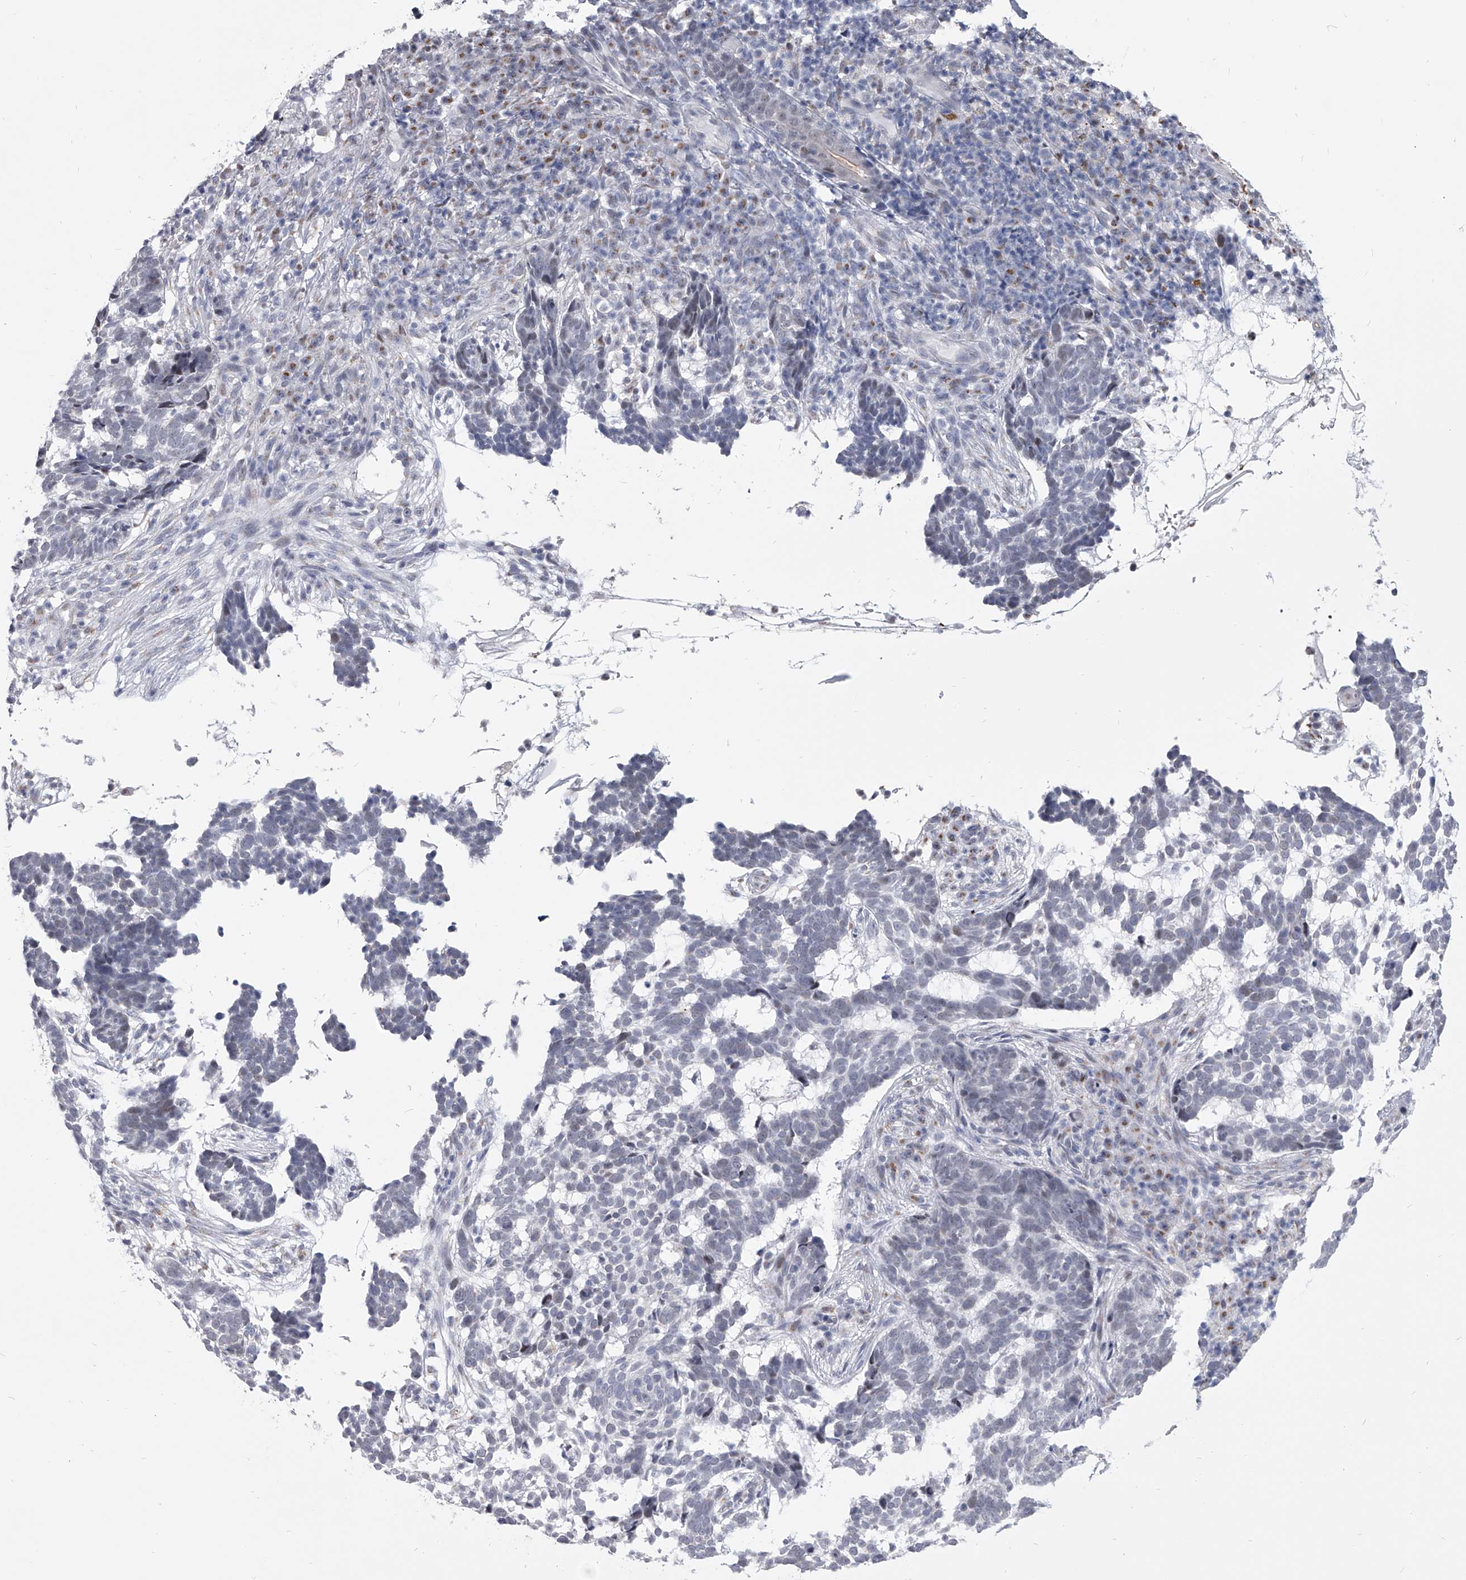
{"staining": {"intensity": "negative", "quantity": "none", "location": "none"}, "tissue": "skin cancer", "cell_type": "Tumor cells", "image_type": "cancer", "snomed": [{"axis": "morphology", "description": "Basal cell carcinoma"}, {"axis": "topography", "description": "Skin"}], "caption": "Protein analysis of basal cell carcinoma (skin) exhibits no significant staining in tumor cells. The staining is performed using DAB brown chromogen with nuclei counter-stained in using hematoxylin.", "gene": "EVA1C", "patient": {"sex": "male", "age": 85}}